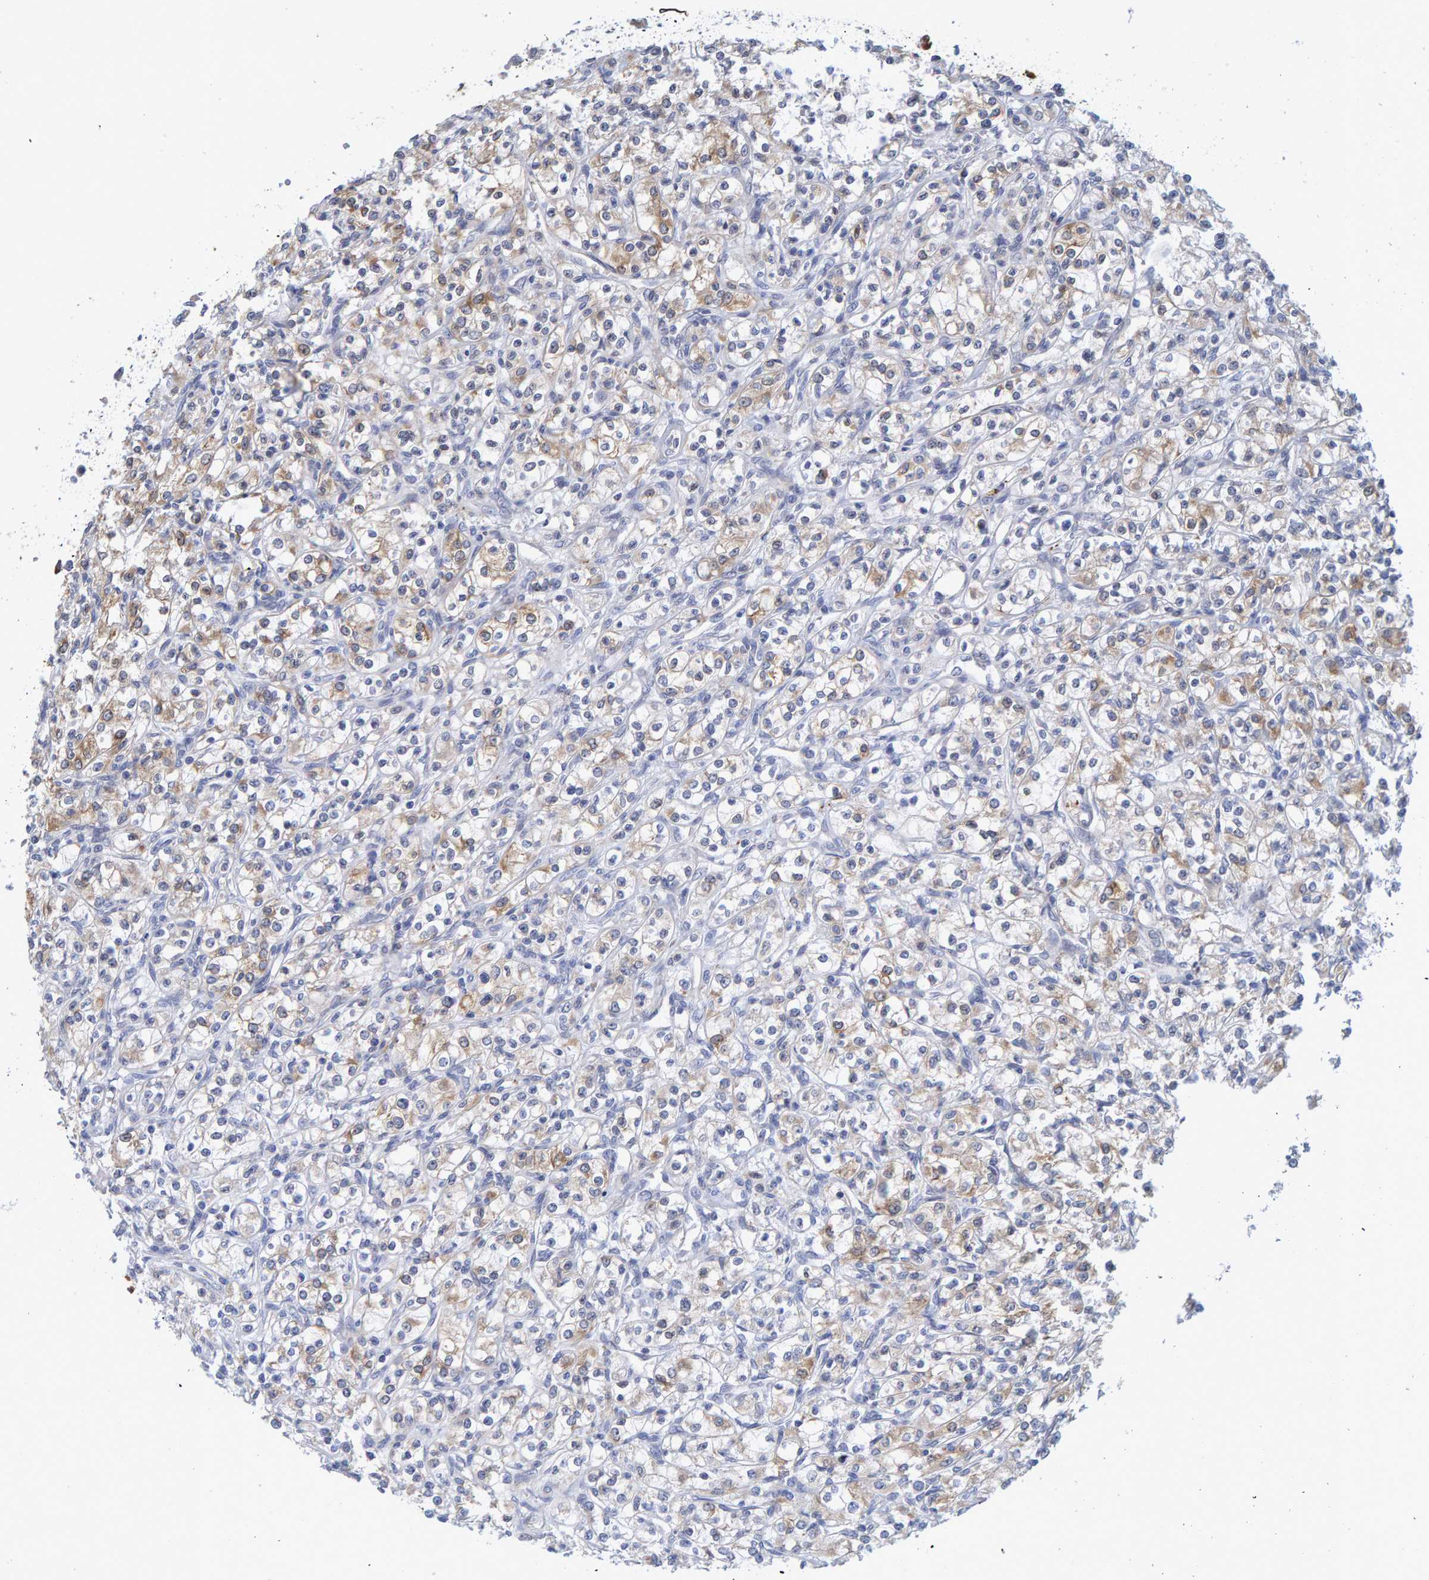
{"staining": {"intensity": "weak", "quantity": "25%-75%", "location": "cytoplasmic/membranous"}, "tissue": "renal cancer", "cell_type": "Tumor cells", "image_type": "cancer", "snomed": [{"axis": "morphology", "description": "Adenocarcinoma, NOS"}, {"axis": "topography", "description": "Kidney"}], "caption": "A high-resolution histopathology image shows IHC staining of renal cancer (adenocarcinoma), which exhibits weak cytoplasmic/membranous expression in about 25%-75% of tumor cells.", "gene": "ZNF77", "patient": {"sex": "male", "age": 77}}